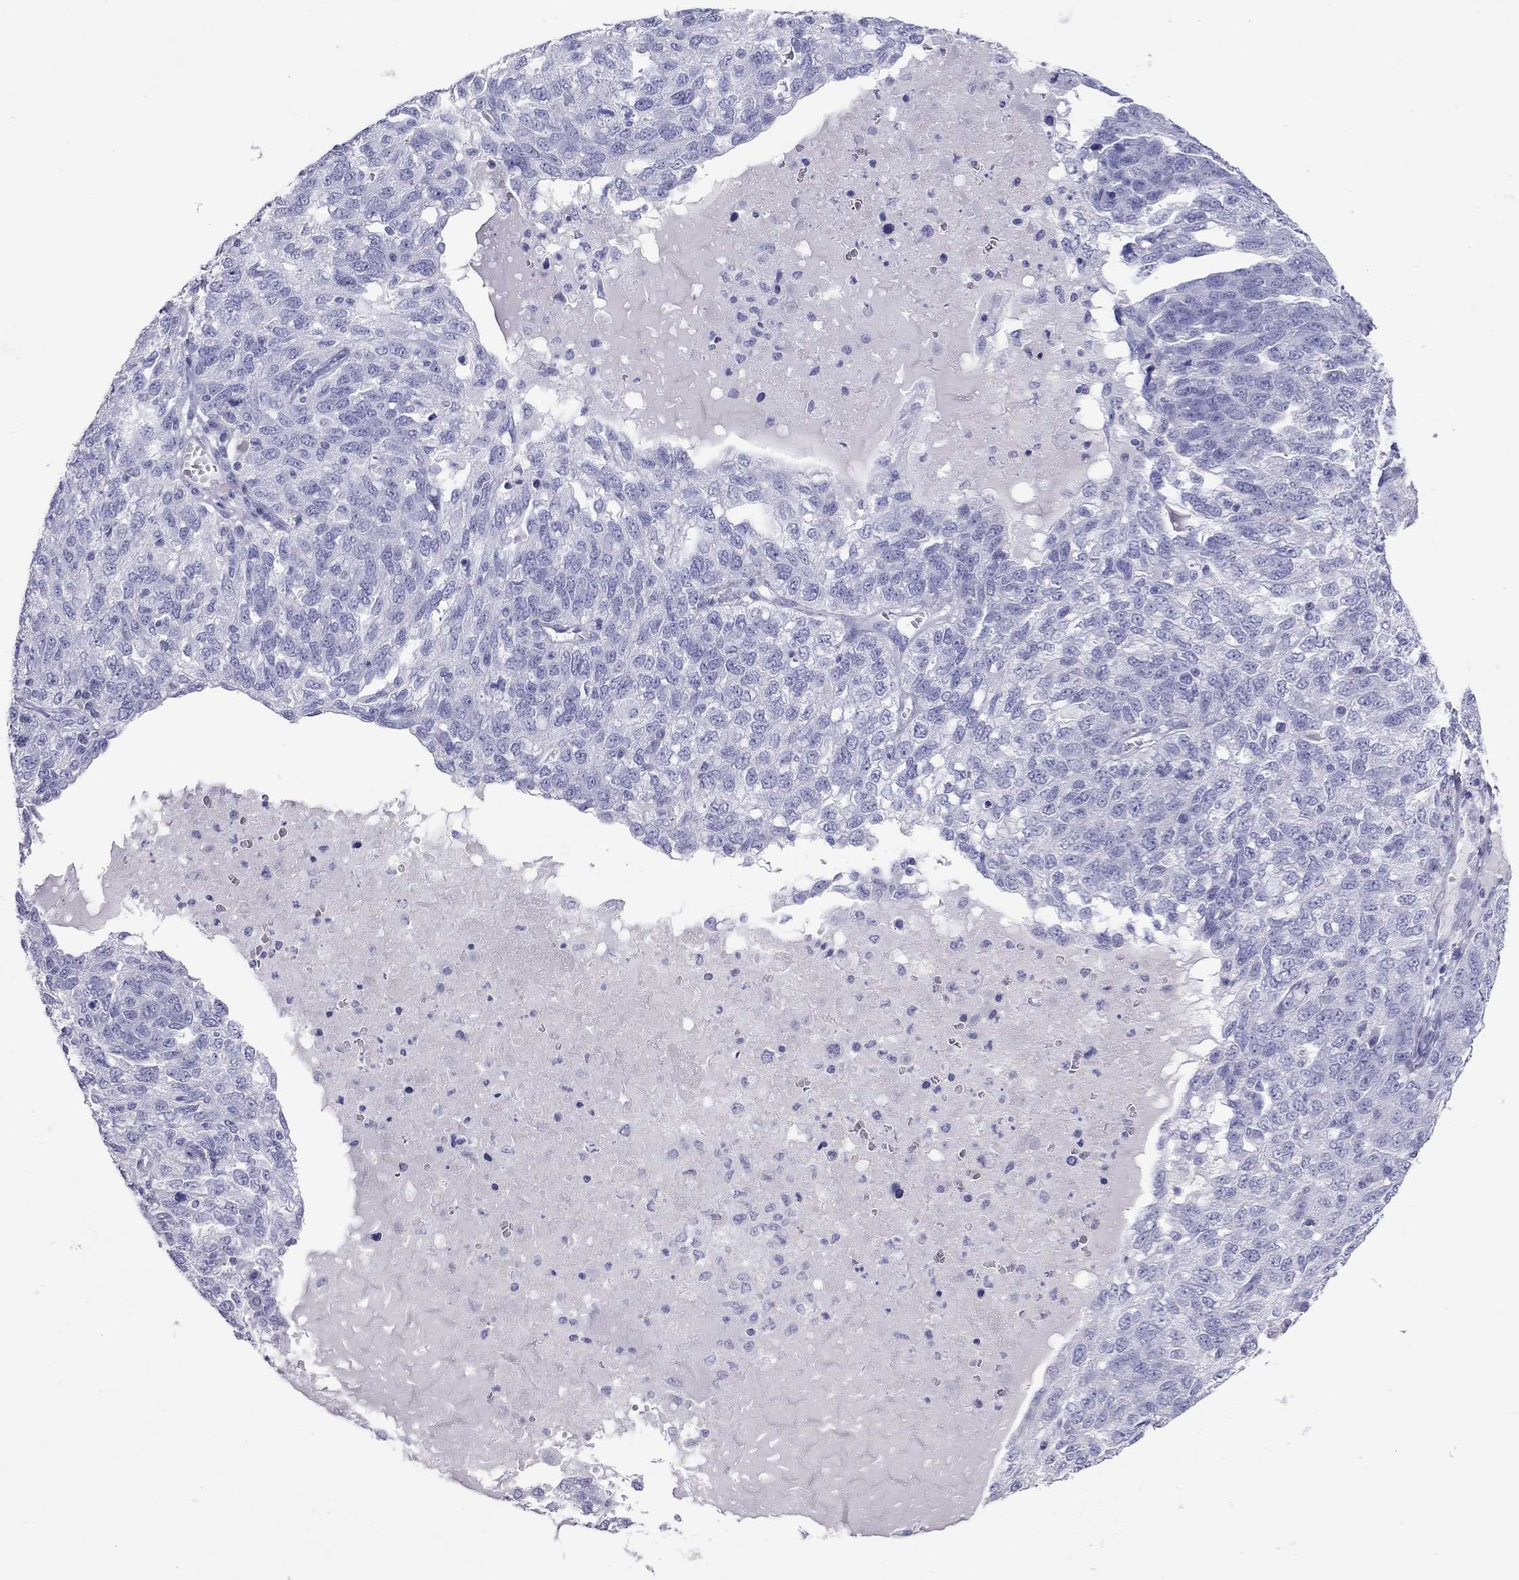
{"staining": {"intensity": "negative", "quantity": "none", "location": "none"}, "tissue": "ovarian cancer", "cell_type": "Tumor cells", "image_type": "cancer", "snomed": [{"axis": "morphology", "description": "Cystadenocarcinoma, serous, NOS"}, {"axis": "topography", "description": "Ovary"}], "caption": "Immunohistochemistry (IHC) histopathology image of ovarian cancer stained for a protein (brown), which displays no positivity in tumor cells.", "gene": "STAG3", "patient": {"sex": "female", "age": 71}}